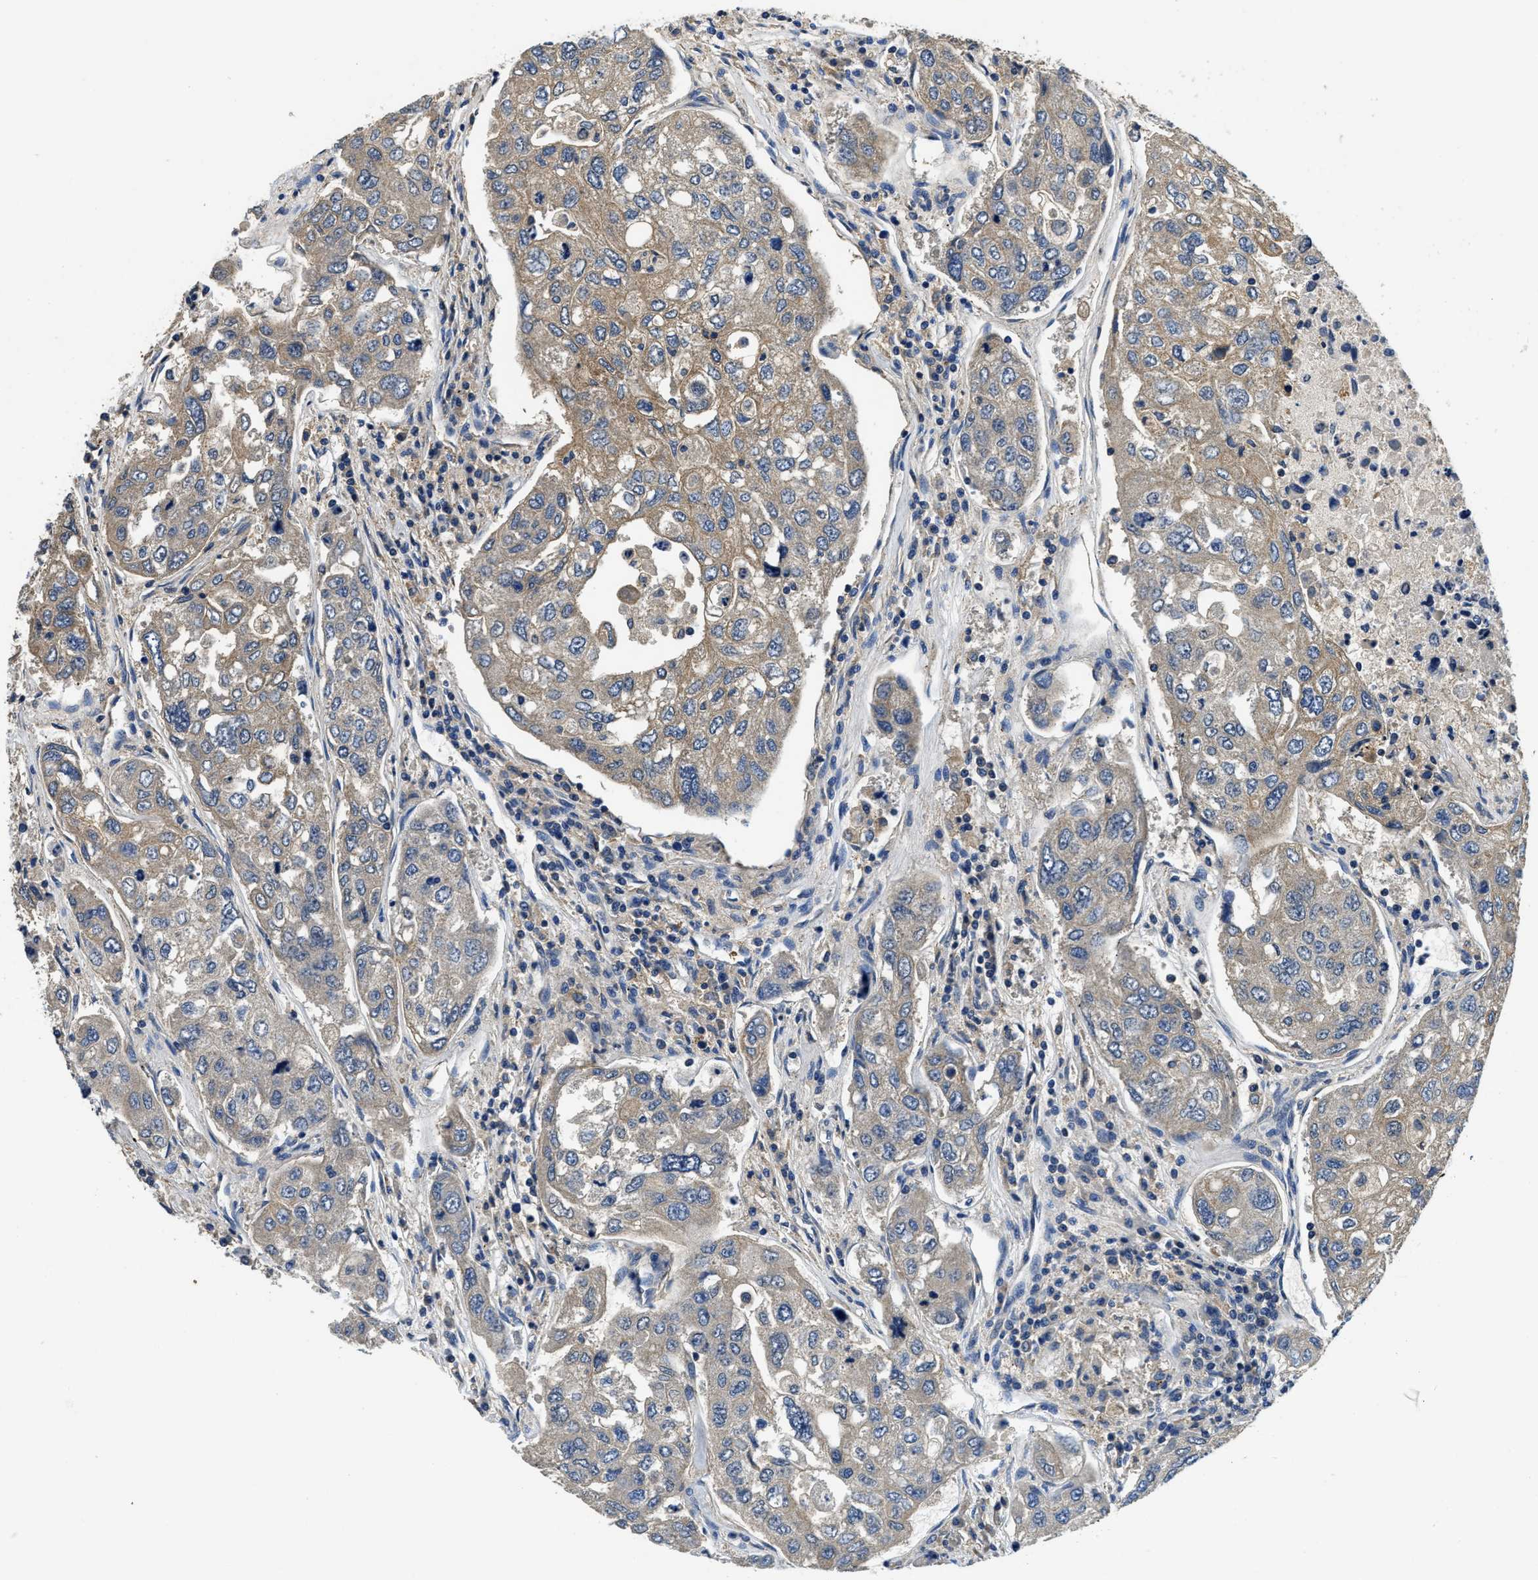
{"staining": {"intensity": "weak", "quantity": ">75%", "location": "cytoplasmic/membranous"}, "tissue": "urothelial cancer", "cell_type": "Tumor cells", "image_type": "cancer", "snomed": [{"axis": "morphology", "description": "Urothelial carcinoma, High grade"}, {"axis": "topography", "description": "Lymph node"}, {"axis": "topography", "description": "Urinary bladder"}], "caption": "Urothelial cancer tissue displays weak cytoplasmic/membranous positivity in approximately >75% of tumor cells", "gene": "STAT2", "patient": {"sex": "male", "age": 51}}